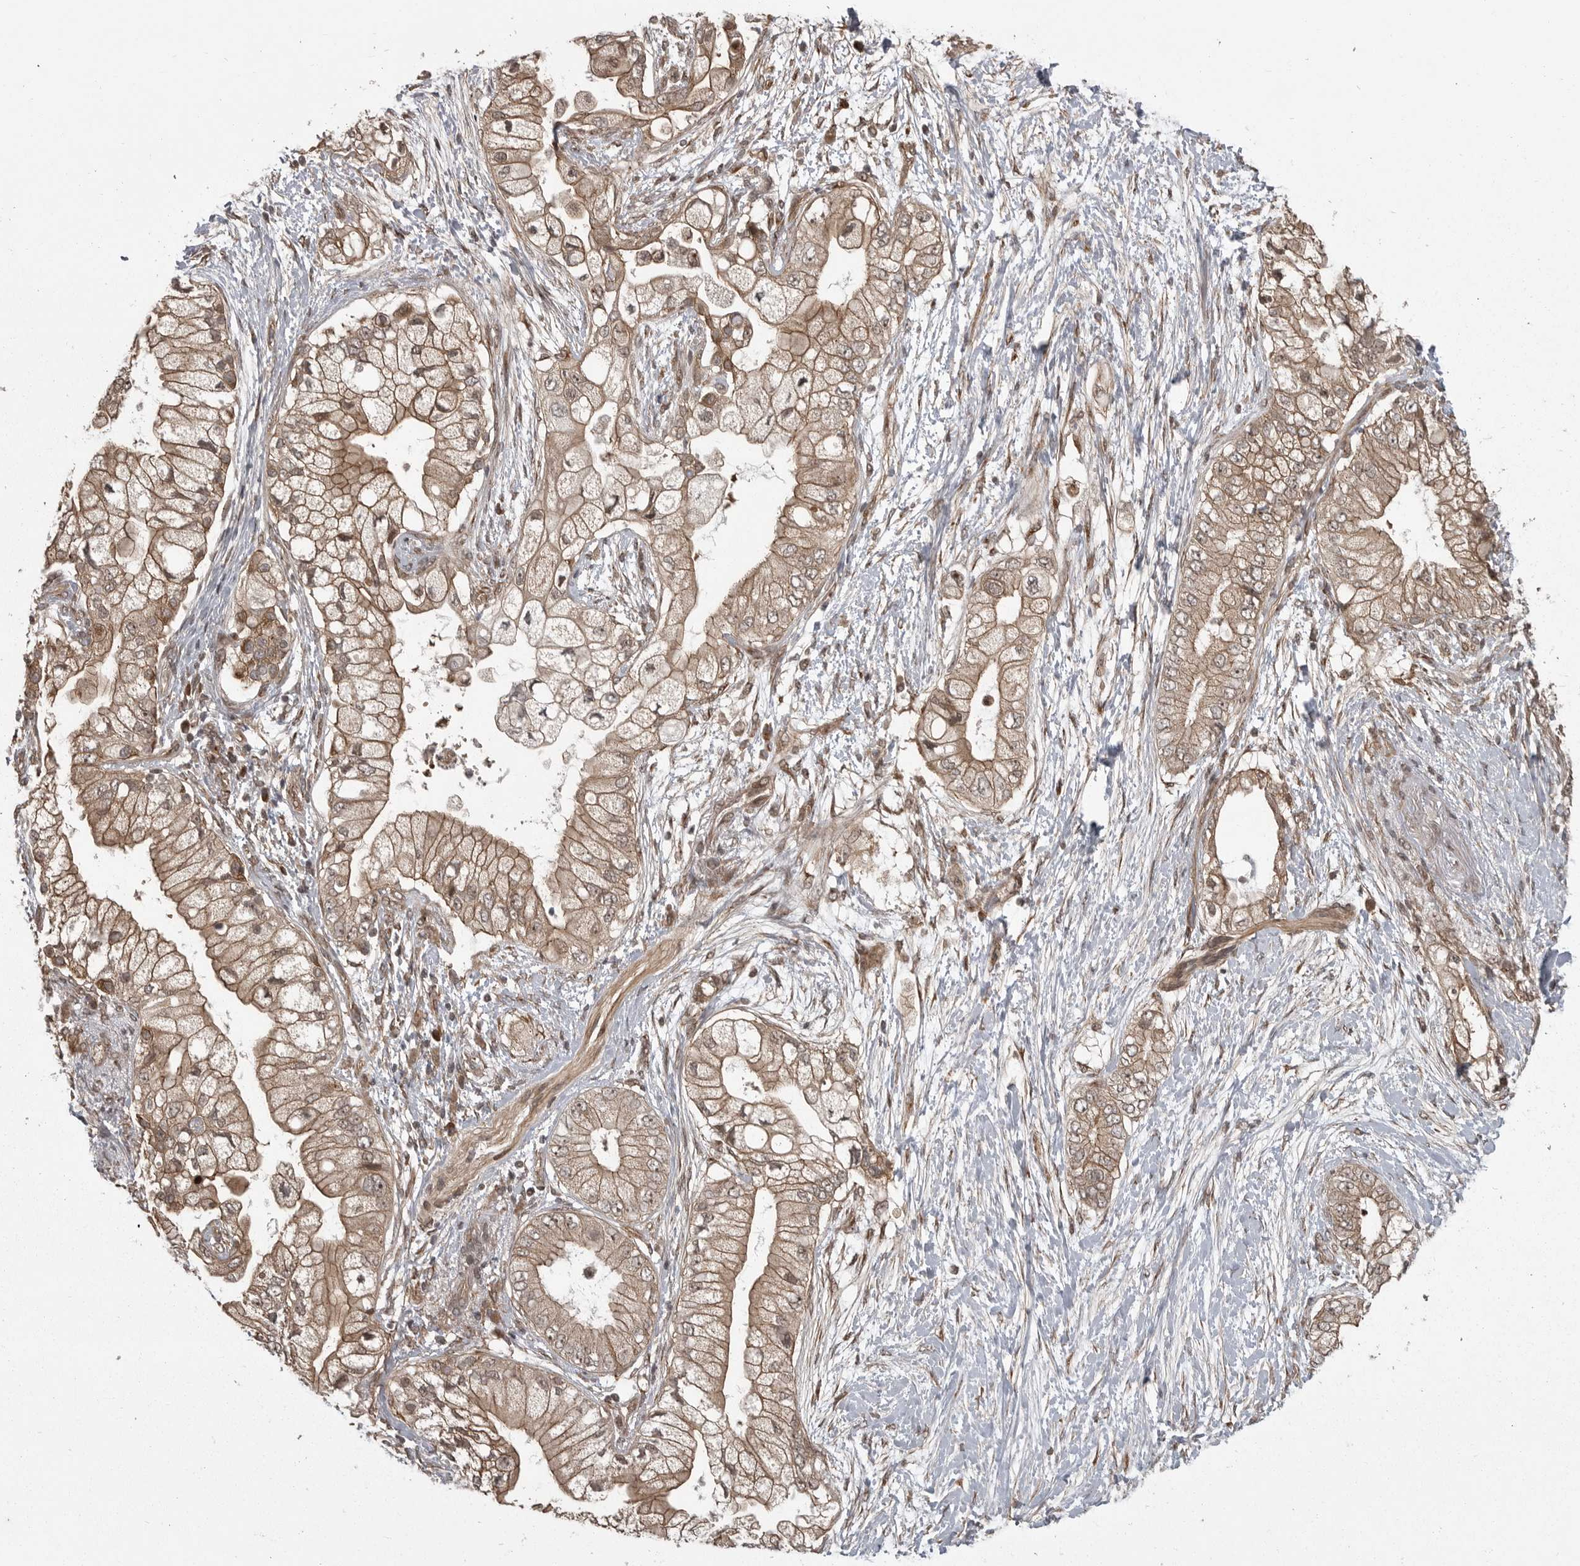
{"staining": {"intensity": "moderate", "quantity": ">75%", "location": "cytoplasmic/membranous"}, "tissue": "pancreatic cancer", "cell_type": "Tumor cells", "image_type": "cancer", "snomed": [{"axis": "morphology", "description": "Adenocarcinoma, NOS"}, {"axis": "topography", "description": "Pancreas"}], "caption": "Pancreatic cancer (adenocarcinoma) stained for a protein (brown) demonstrates moderate cytoplasmic/membranous positive staining in about >75% of tumor cells.", "gene": "DNAJC8", "patient": {"sex": "male", "age": 53}}